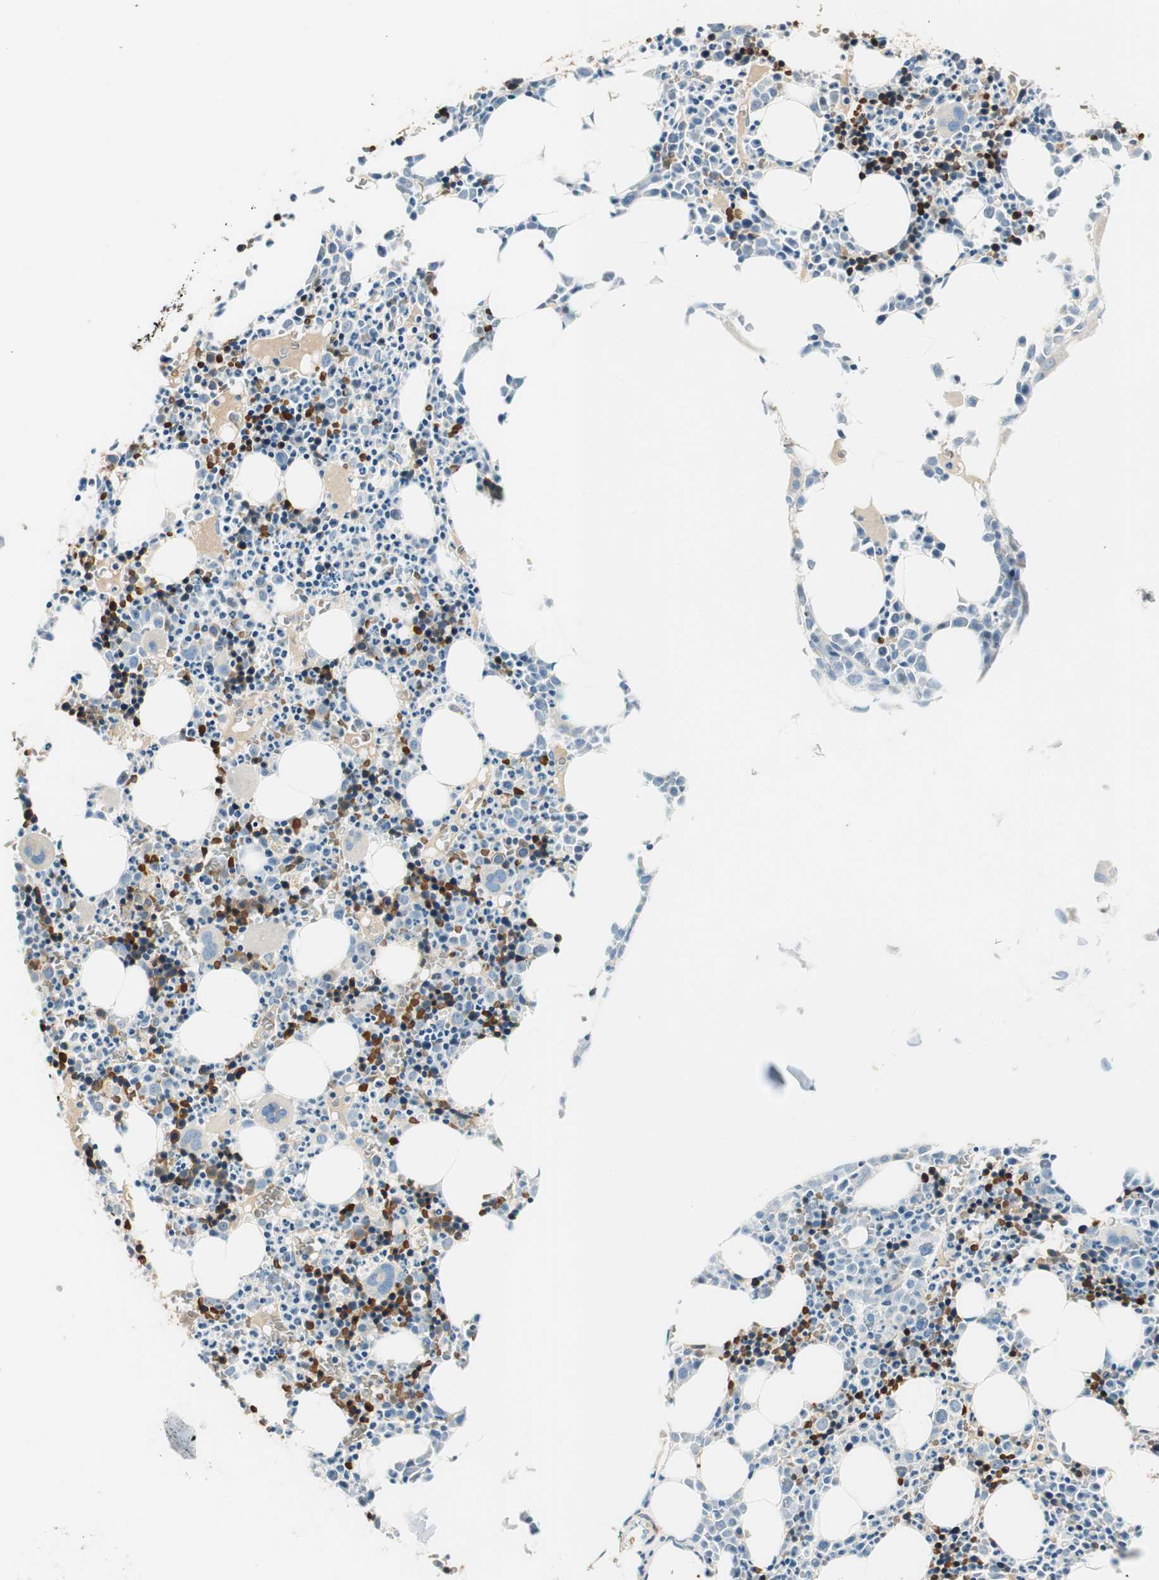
{"staining": {"intensity": "moderate", "quantity": "<25%", "location": "cytoplasmic/membranous"}, "tissue": "bone marrow", "cell_type": "Hematopoietic cells", "image_type": "normal", "snomed": [{"axis": "morphology", "description": "Normal tissue, NOS"}, {"axis": "morphology", "description": "Inflammation, NOS"}, {"axis": "topography", "description": "Bone marrow"}], "caption": "This image shows immunohistochemistry (IHC) staining of normal human bone marrow, with low moderate cytoplasmic/membranous positivity in approximately <25% of hematopoietic cells.", "gene": "RORB", "patient": {"sex": "female", "age": 17}}